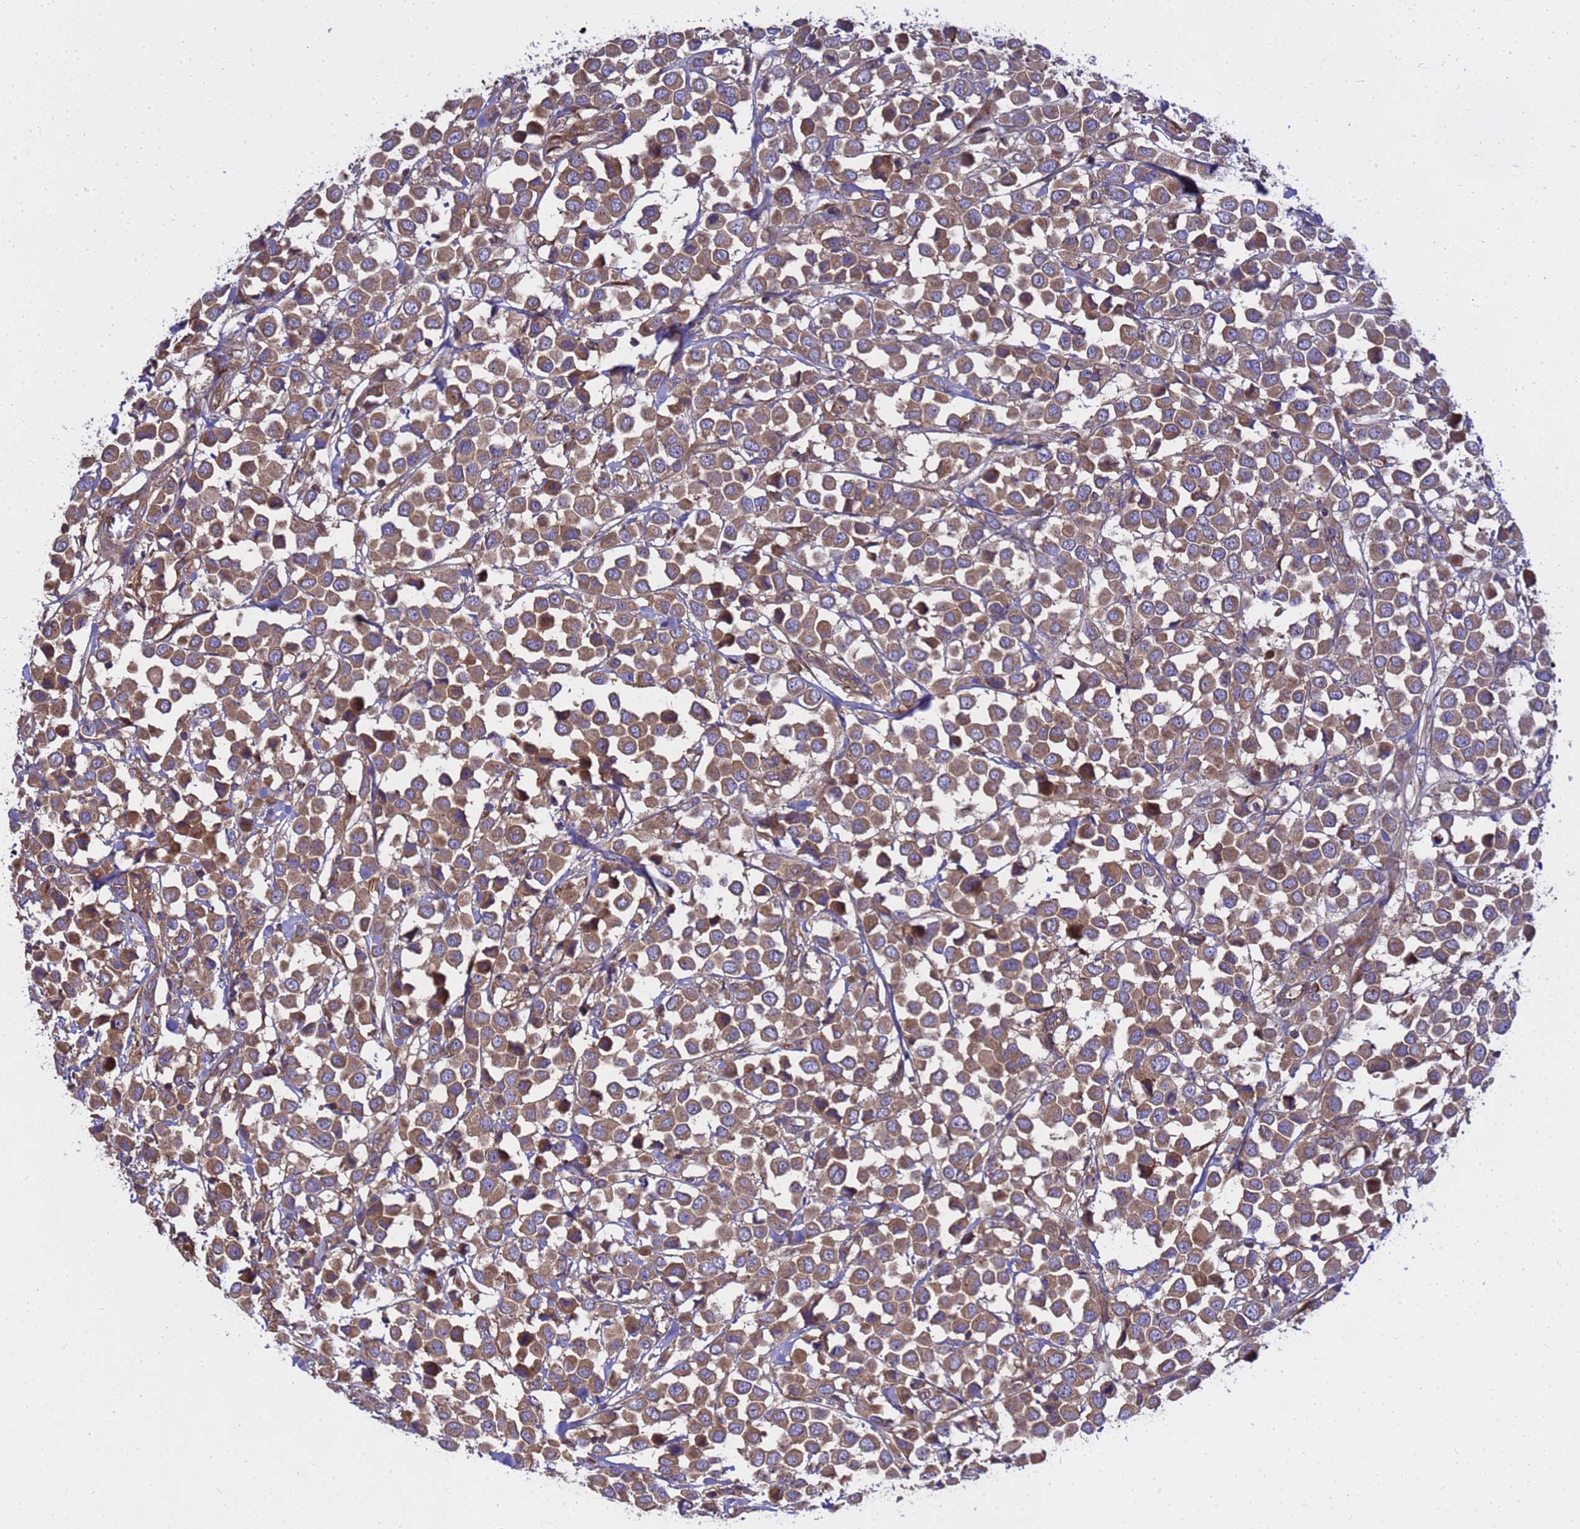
{"staining": {"intensity": "moderate", "quantity": ">75%", "location": "cytoplasmic/membranous"}, "tissue": "breast cancer", "cell_type": "Tumor cells", "image_type": "cancer", "snomed": [{"axis": "morphology", "description": "Duct carcinoma"}, {"axis": "topography", "description": "Breast"}], "caption": "This photomicrograph displays immunohistochemistry (IHC) staining of human breast cancer (invasive ductal carcinoma), with medium moderate cytoplasmic/membranous staining in about >75% of tumor cells.", "gene": "BECN1", "patient": {"sex": "female", "age": 61}}